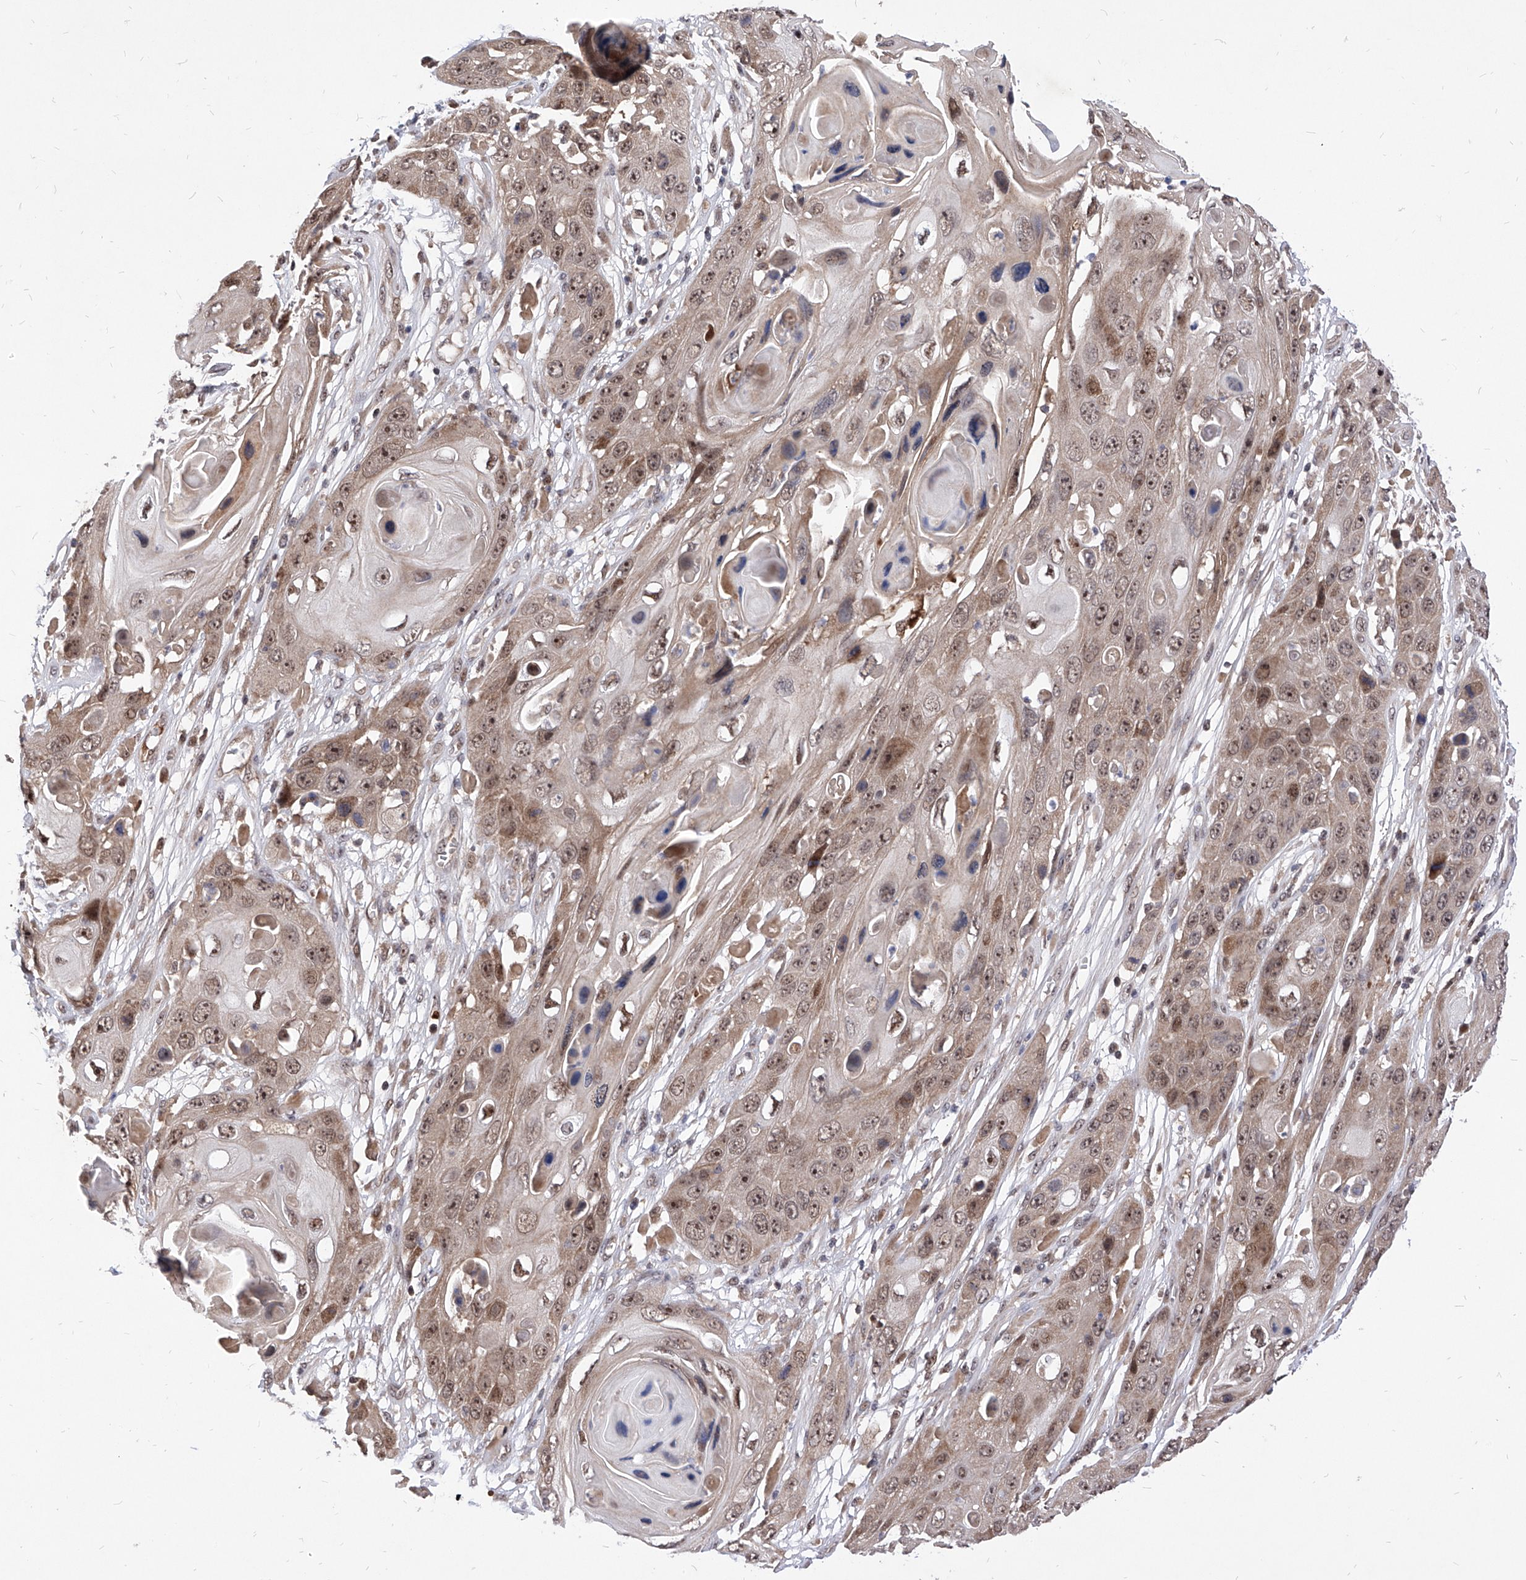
{"staining": {"intensity": "weak", "quantity": ">75%", "location": "cytoplasmic/membranous,nuclear"}, "tissue": "skin cancer", "cell_type": "Tumor cells", "image_type": "cancer", "snomed": [{"axis": "morphology", "description": "Squamous cell carcinoma, NOS"}, {"axis": "topography", "description": "Skin"}], "caption": "Immunohistochemical staining of skin cancer (squamous cell carcinoma) displays weak cytoplasmic/membranous and nuclear protein positivity in approximately >75% of tumor cells.", "gene": "LGR4", "patient": {"sex": "male", "age": 55}}